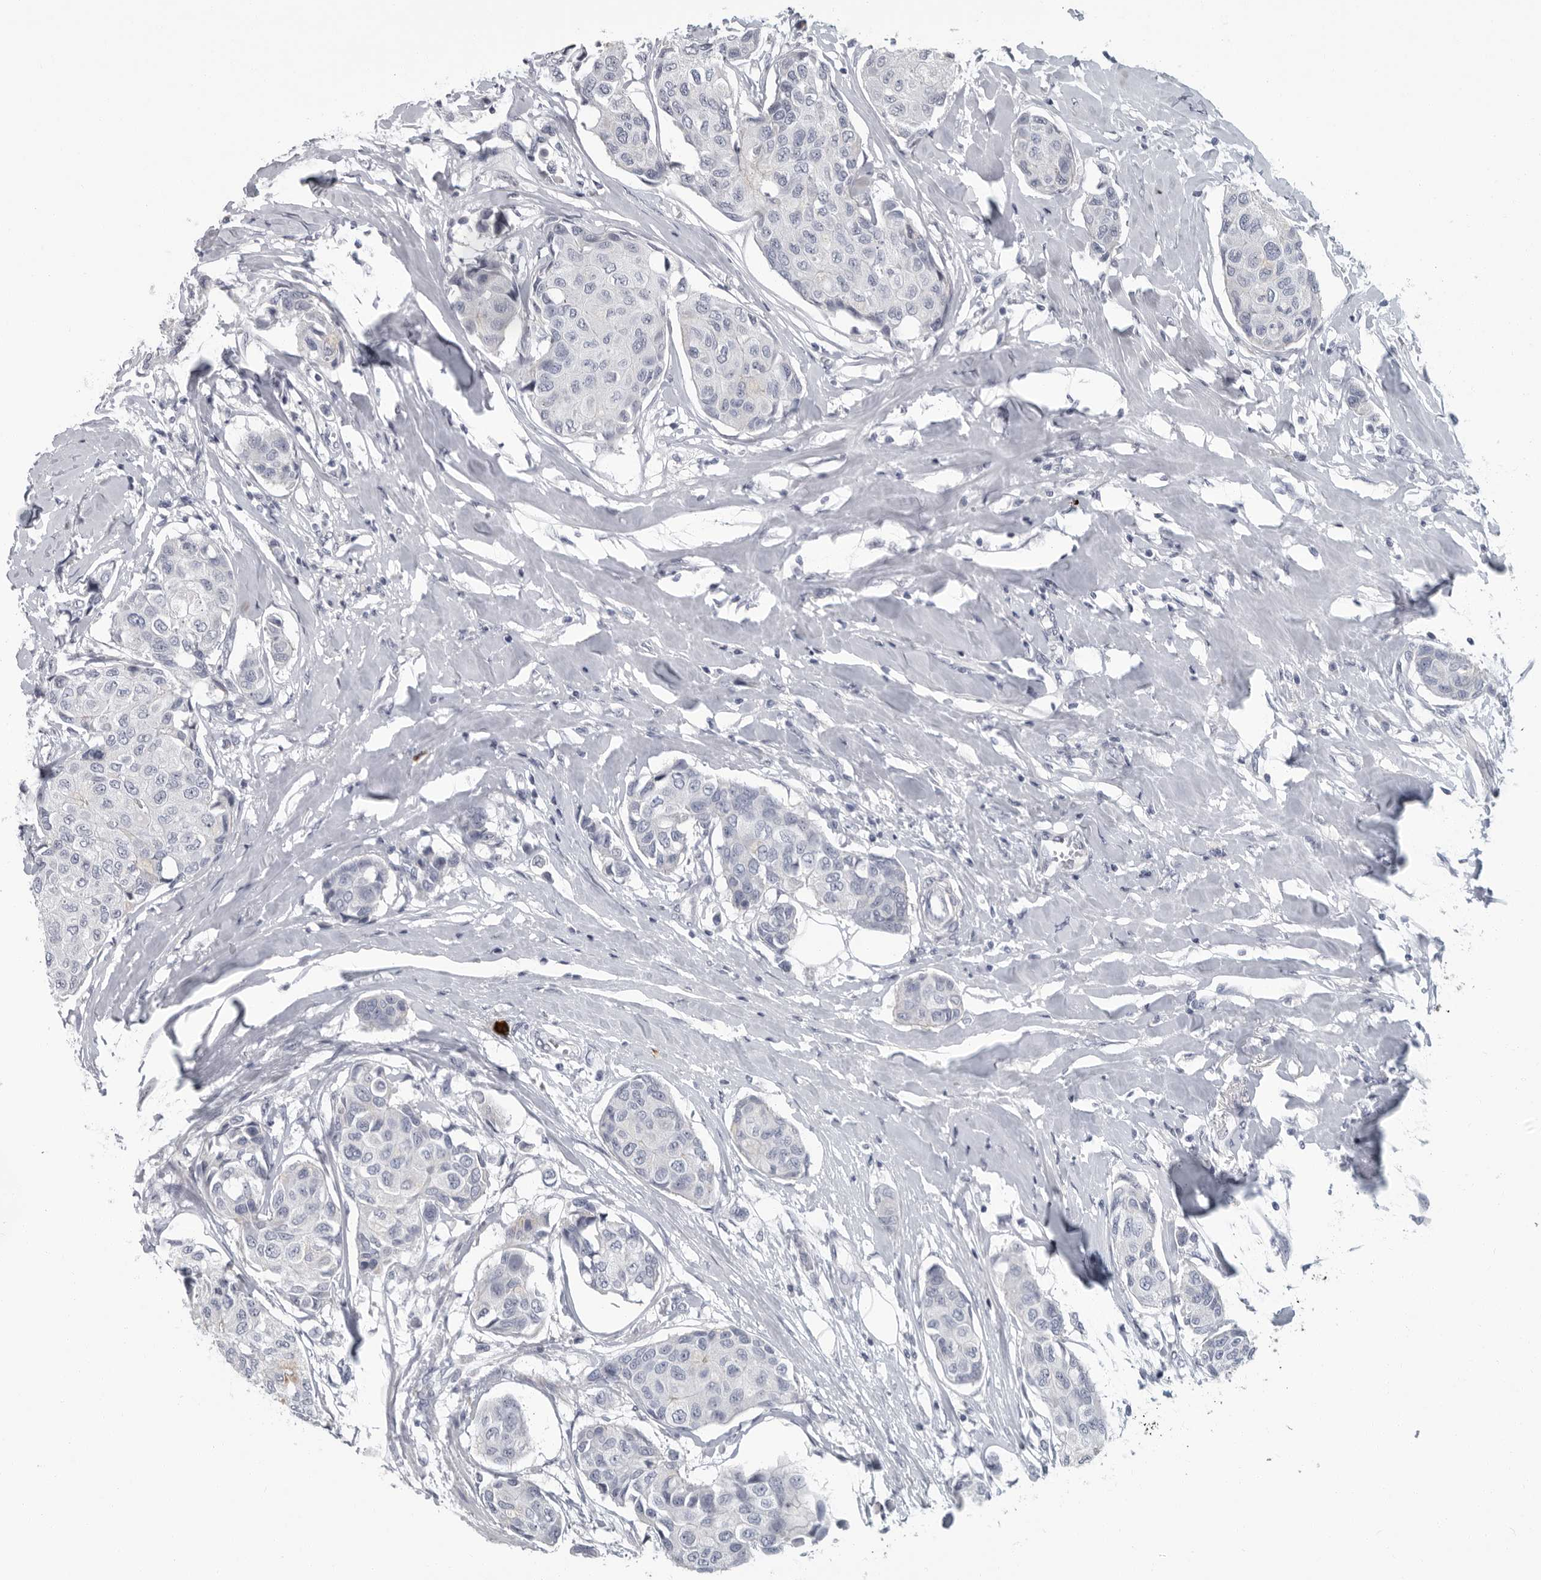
{"staining": {"intensity": "negative", "quantity": "none", "location": "none"}, "tissue": "breast cancer", "cell_type": "Tumor cells", "image_type": "cancer", "snomed": [{"axis": "morphology", "description": "Duct carcinoma"}, {"axis": "topography", "description": "Breast"}], "caption": "Tumor cells are negative for brown protein staining in breast cancer (intraductal carcinoma).", "gene": "SLC25A39", "patient": {"sex": "female", "age": 80}}